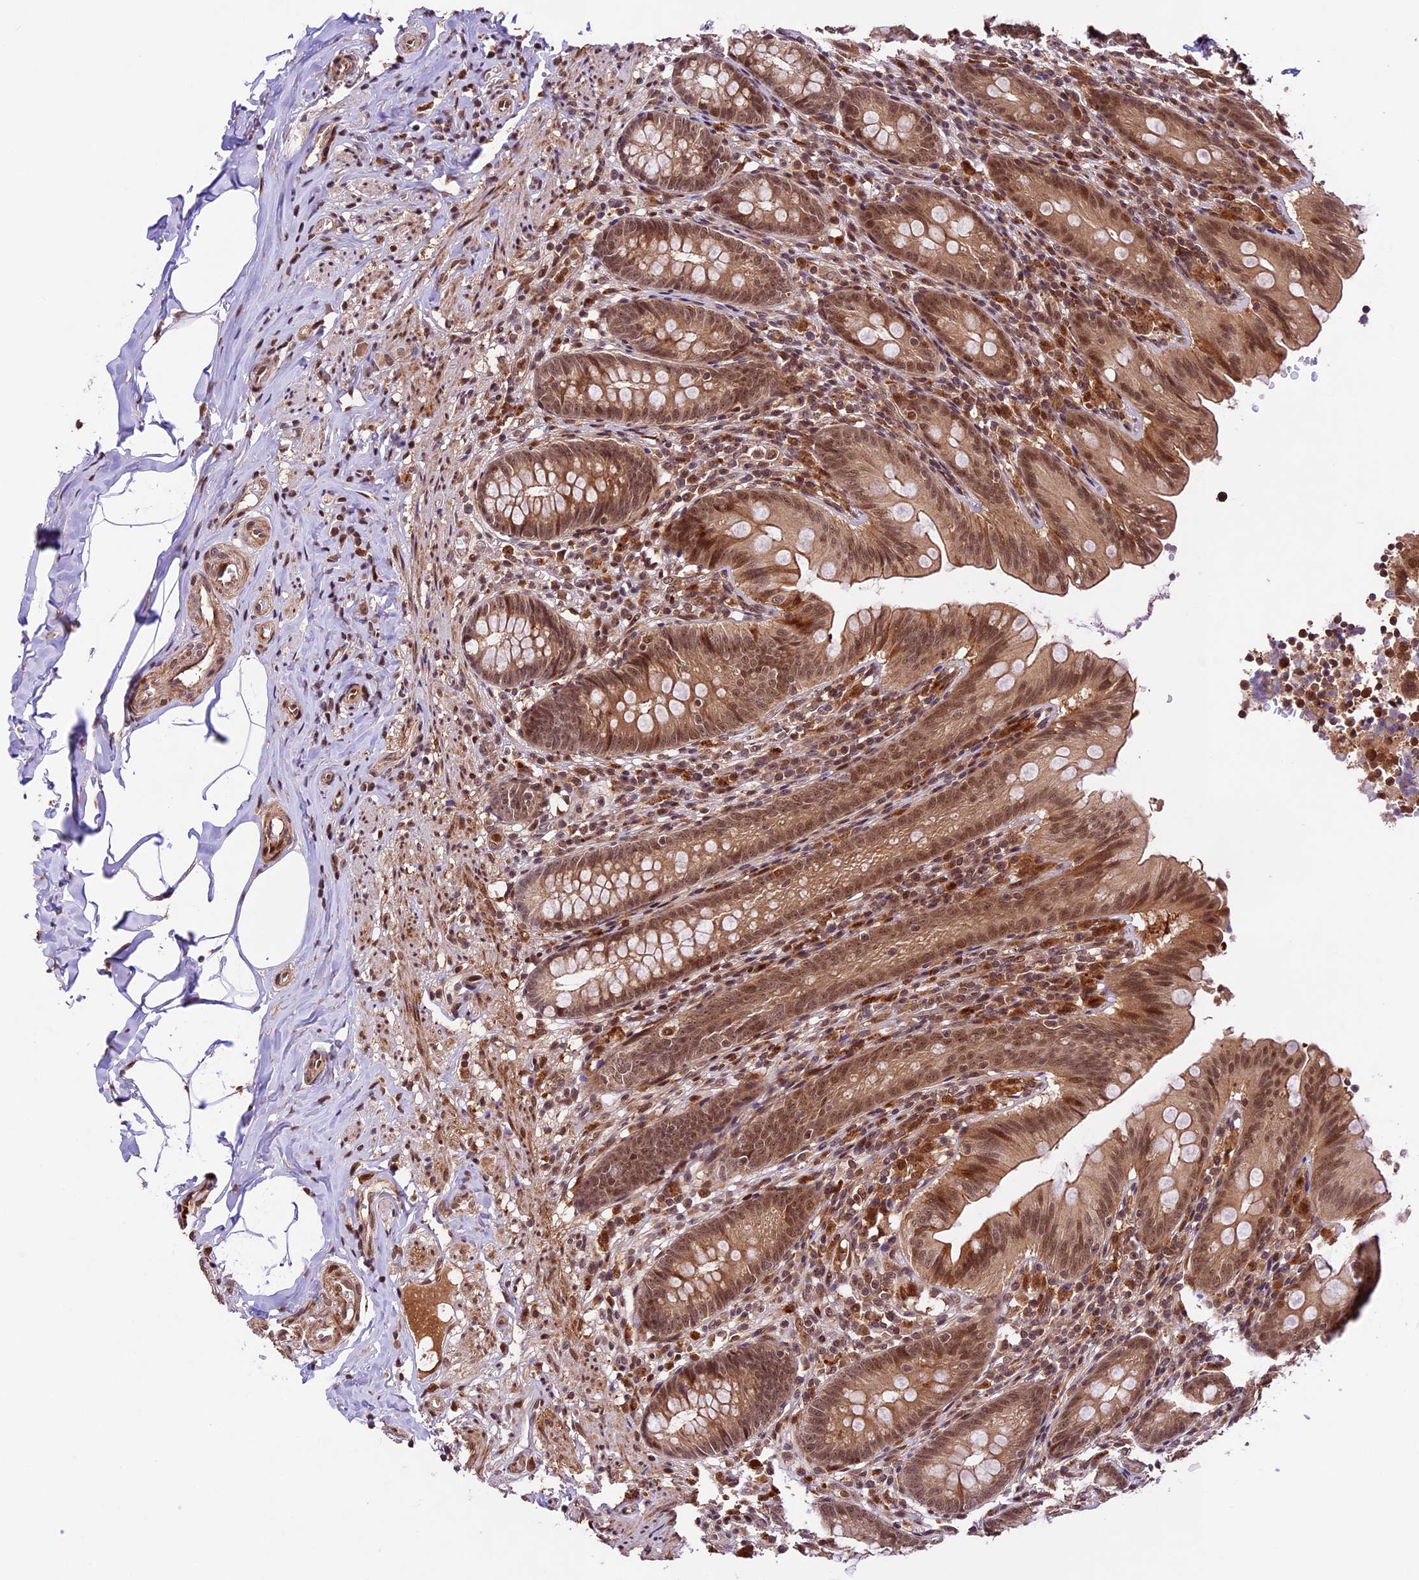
{"staining": {"intensity": "moderate", "quantity": ">75%", "location": "cytoplasmic/membranous,nuclear"}, "tissue": "appendix", "cell_type": "Glandular cells", "image_type": "normal", "snomed": [{"axis": "morphology", "description": "Normal tissue, NOS"}, {"axis": "topography", "description": "Appendix"}], "caption": "Appendix stained for a protein exhibits moderate cytoplasmic/membranous,nuclear positivity in glandular cells. (DAB = brown stain, brightfield microscopy at high magnification).", "gene": "DHX38", "patient": {"sex": "male", "age": 55}}